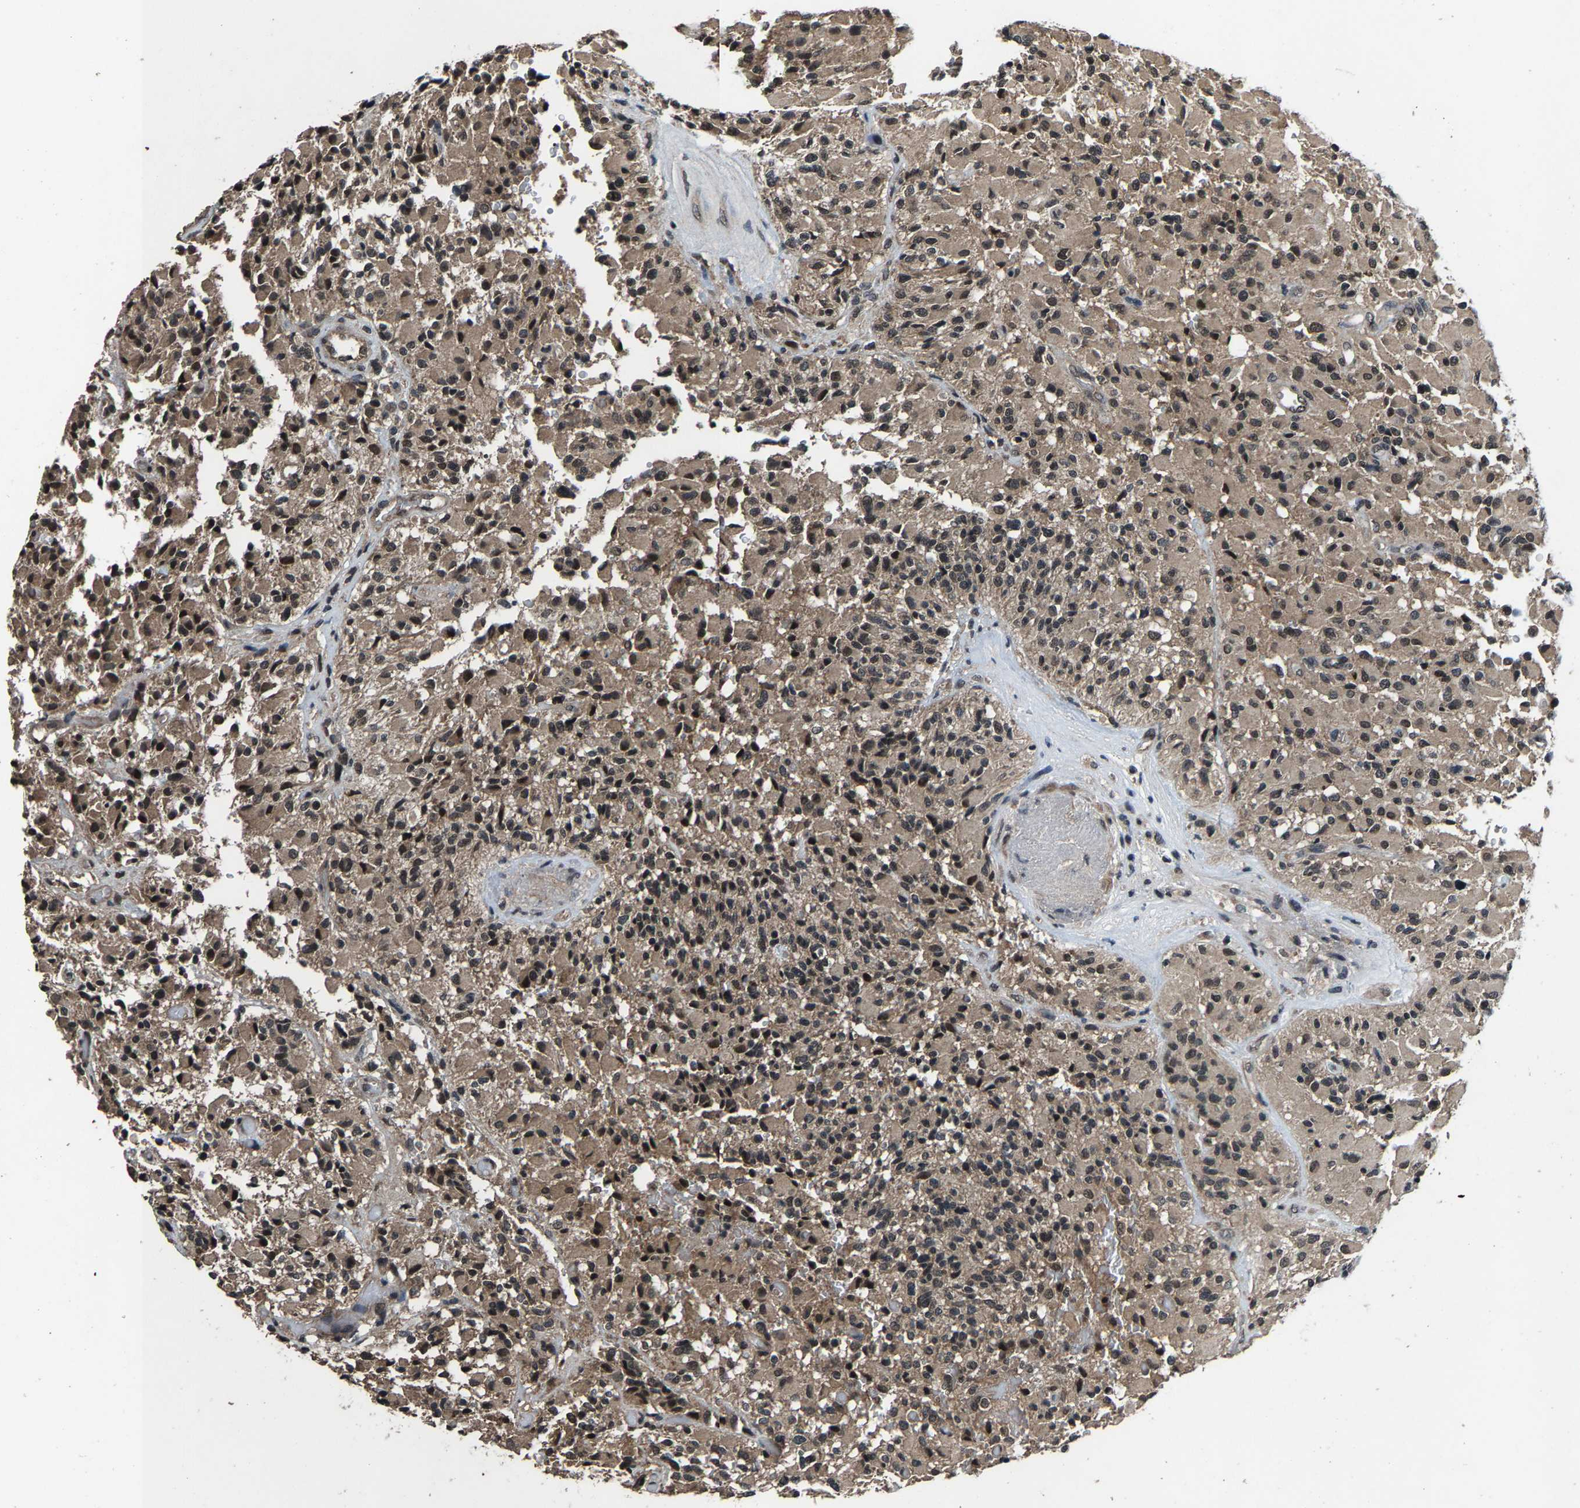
{"staining": {"intensity": "weak", "quantity": ">75%", "location": "cytoplasmic/membranous,nuclear"}, "tissue": "glioma", "cell_type": "Tumor cells", "image_type": "cancer", "snomed": [{"axis": "morphology", "description": "Glioma, malignant, High grade"}, {"axis": "topography", "description": "Brain"}], "caption": "Immunohistochemistry photomicrograph of neoplastic tissue: malignant high-grade glioma stained using immunohistochemistry exhibits low levels of weak protein expression localized specifically in the cytoplasmic/membranous and nuclear of tumor cells, appearing as a cytoplasmic/membranous and nuclear brown color.", "gene": "HUWE1", "patient": {"sex": "male", "age": 71}}